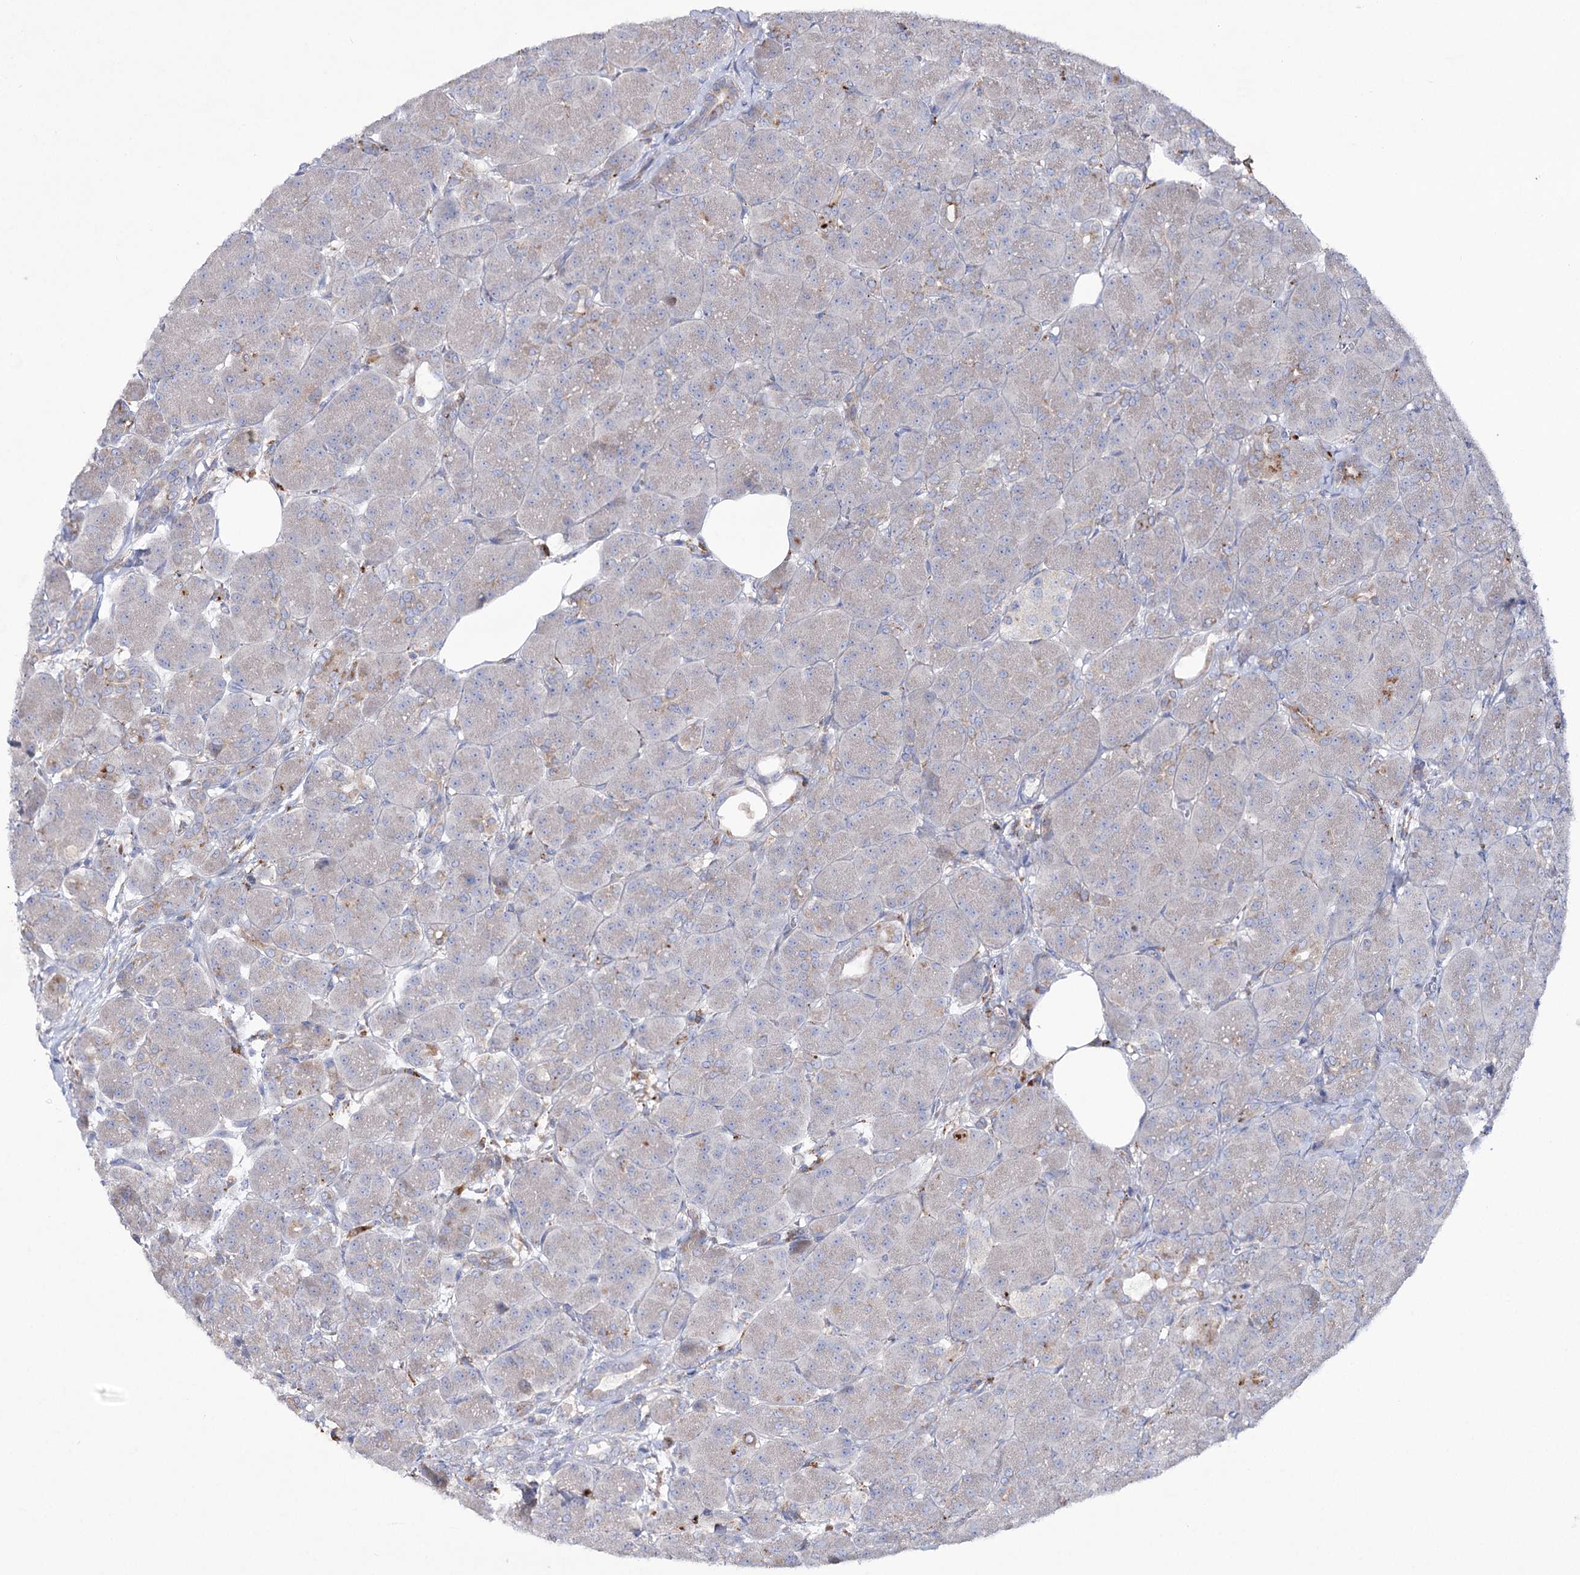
{"staining": {"intensity": "weak", "quantity": "<25%", "location": "cytoplasmic/membranous"}, "tissue": "pancreas", "cell_type": "Exocrine glandular cells", "image_type": "normal", "snomed": [{"axis": "morphology", "description": "Normal tissue, NOS"}, {"axis": "topography", "description": "Pancreas"}], "caption": "Protein analysis of unremarkable pancreas exhibits no significant positivity in exocrine glandular cells. The staining is performed using DAB brown chromogen with nuclei counter-stained in using hematoxylin.", "gene": "NAGLU", "patient": {"sex": "male", "age": 63}}